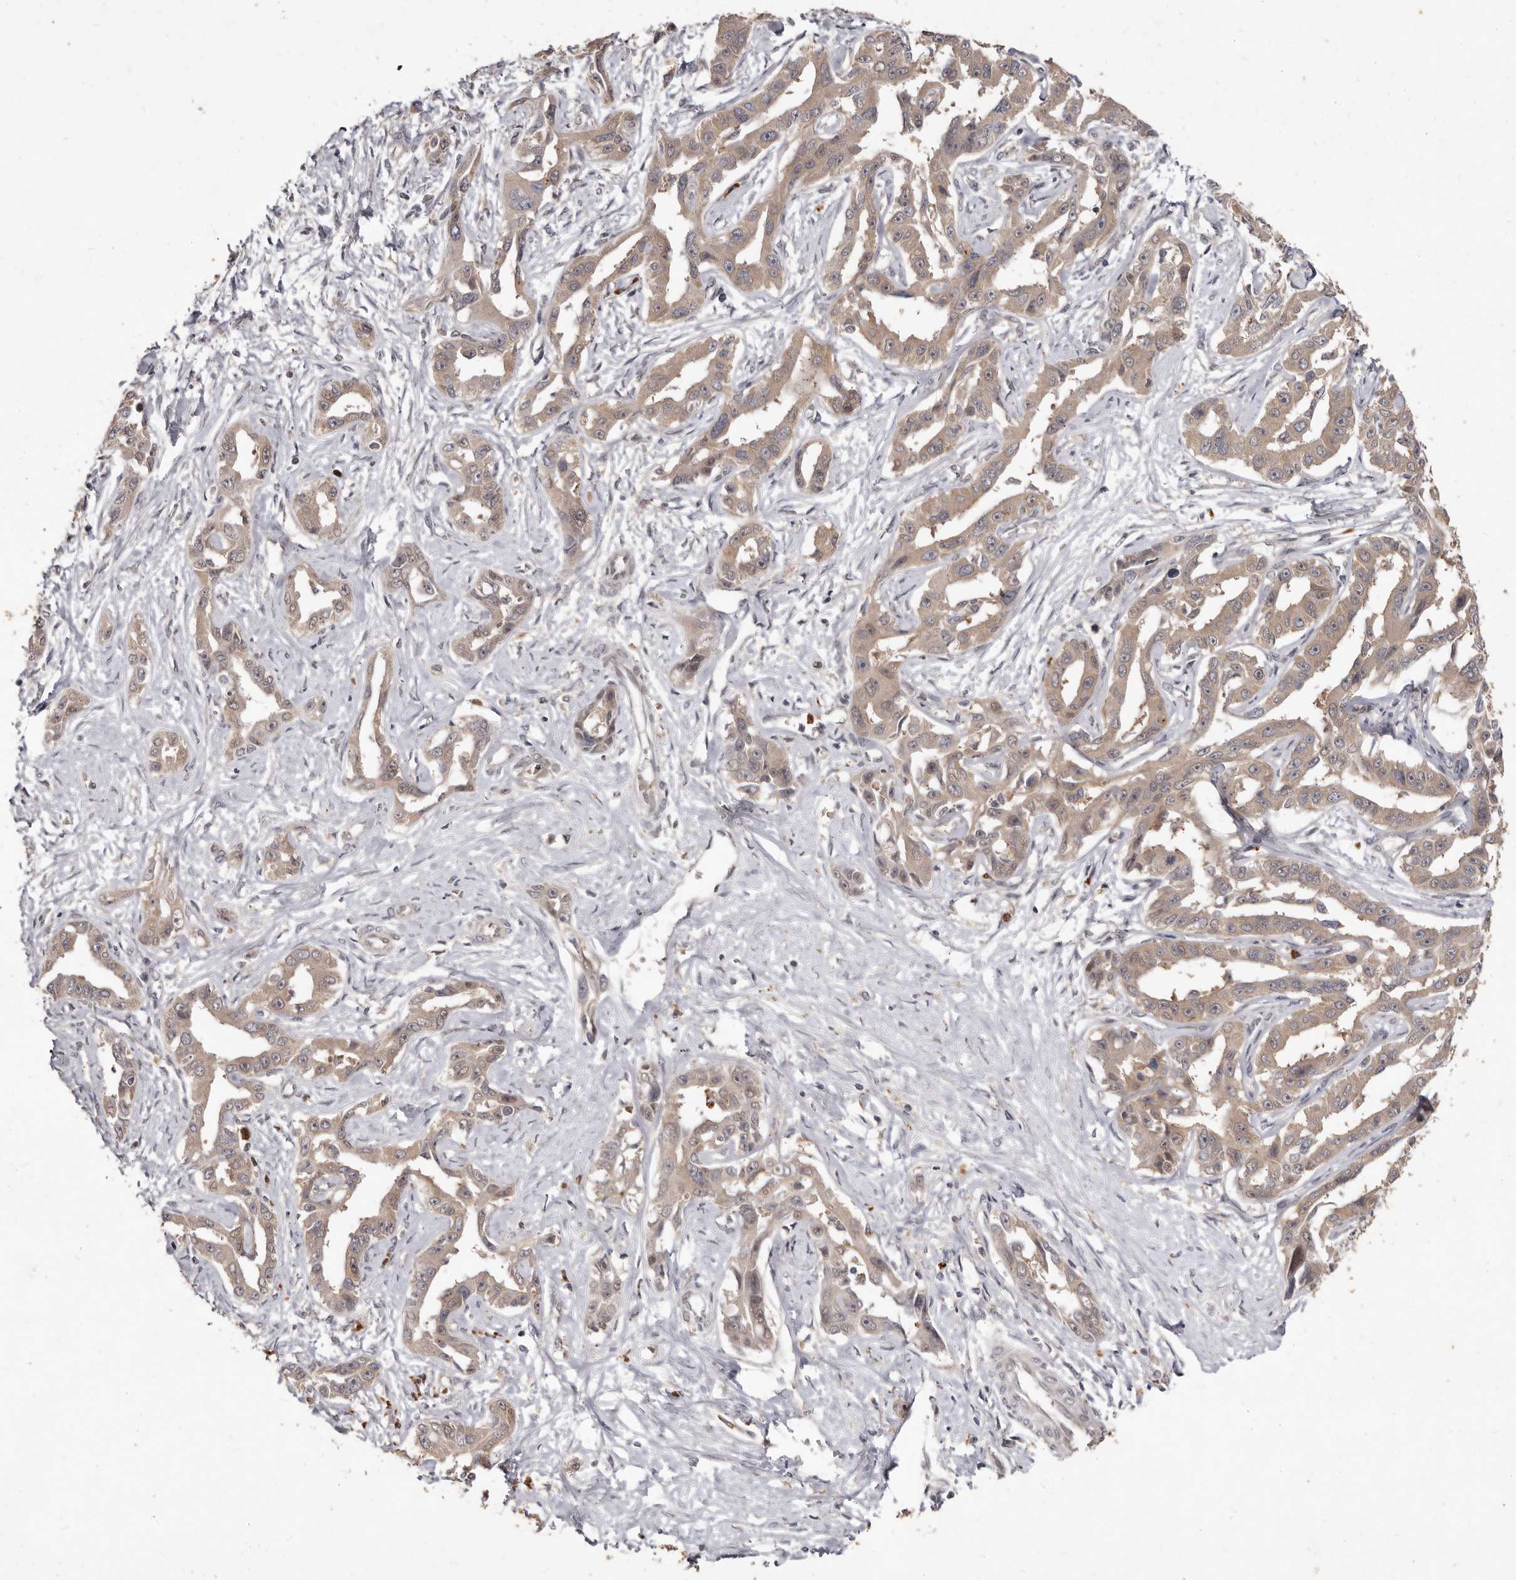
{"staining": {"intensity": "weak", "quantity": ">75%", "location": "cytoplasmic/membranous"}, "tissue": "liver cancer", "cell_type": "Tumor cells", "image_type": "cancer", "snomed": [{"axis": "morphology", "description": "Cholangiocarcinoma"}, {"axis": "topography", "description": "Liver"}], "caption": "A low amount of weak cytoplasmic/membranous expression is seen in approximately >75% of tumor cells in liver cholangiocarcinoma tissue.", "gene": "ACLY", "patient": {"sex": "male", "age": 59}}